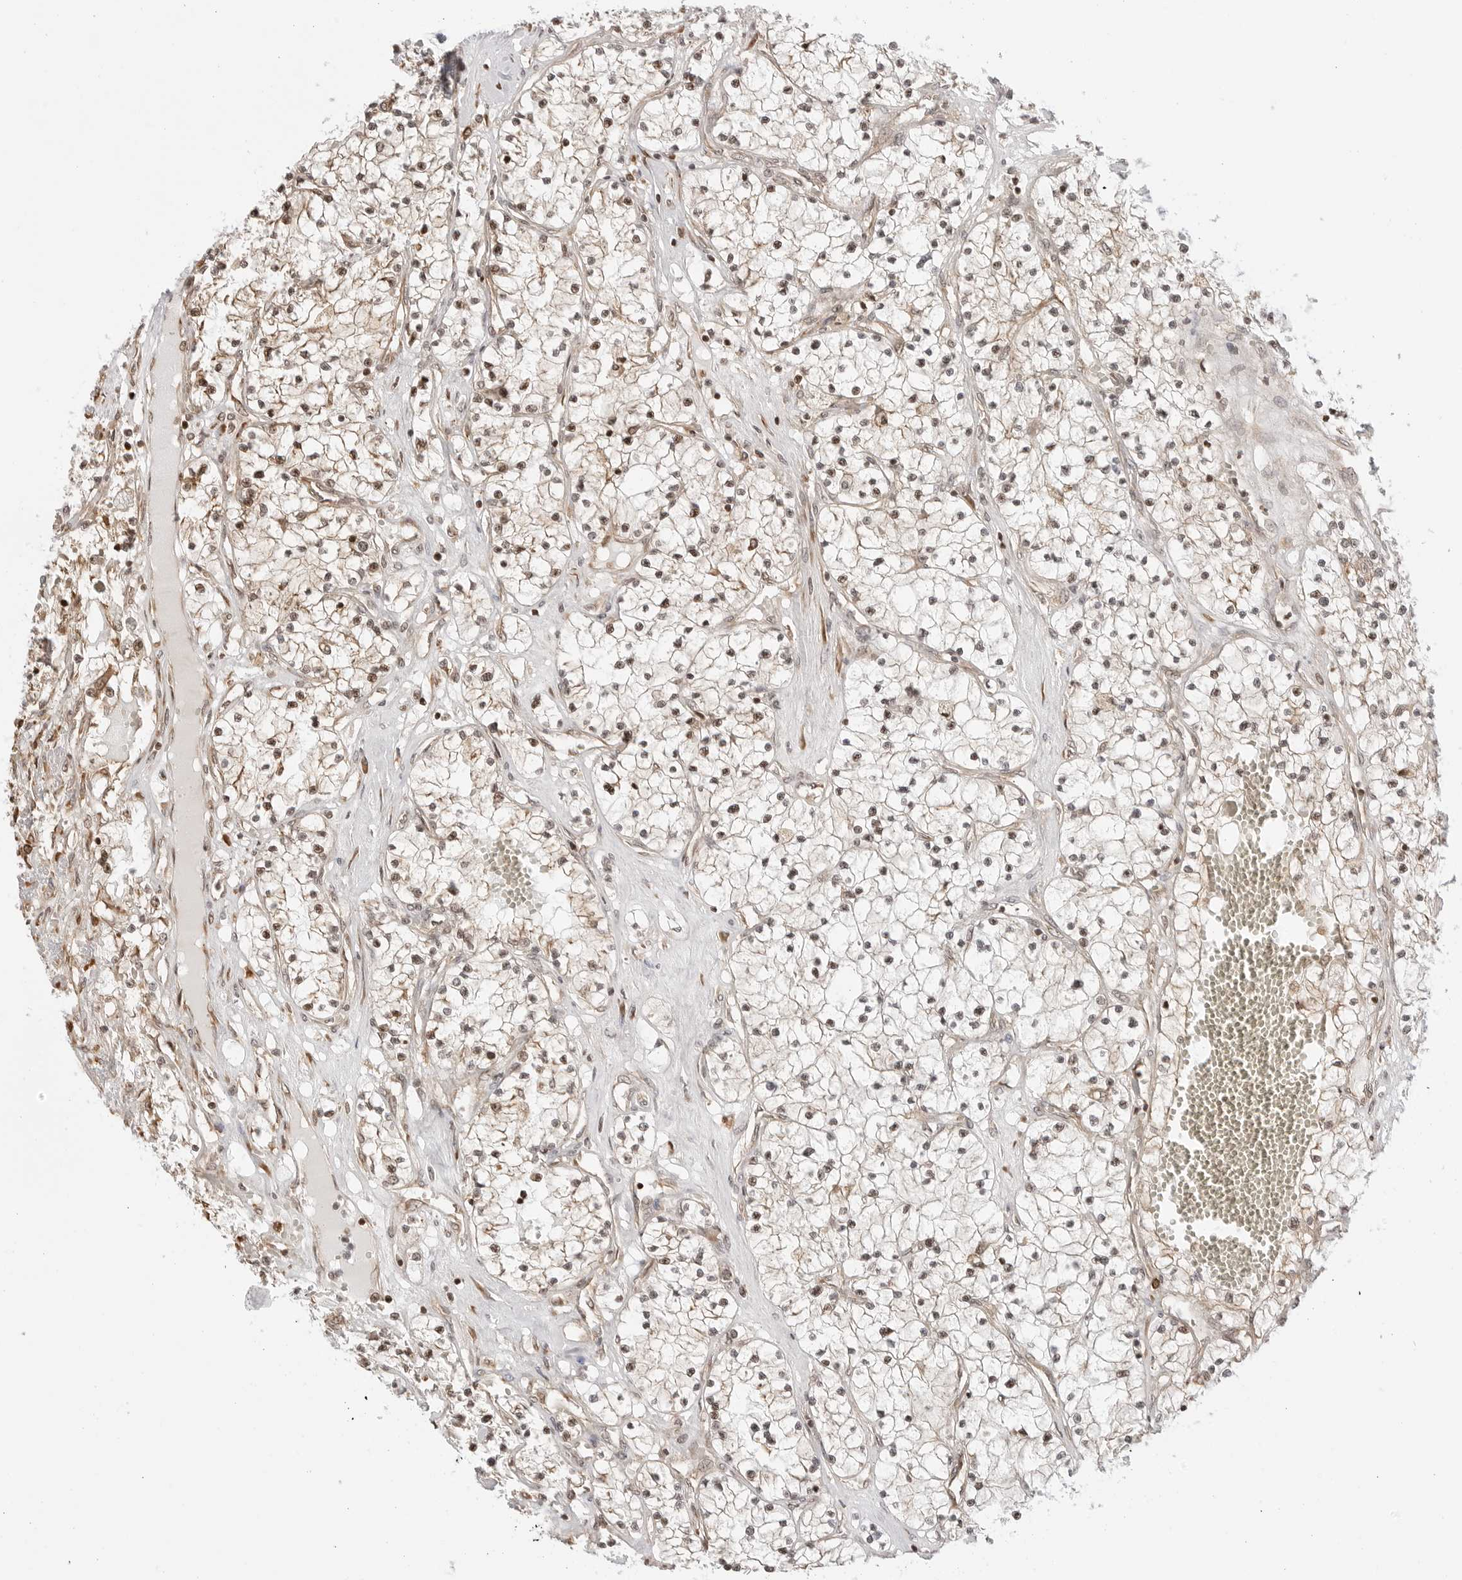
{"staining": {"intensity": "moderate", "quantity": "25%-75%", "location": "cytoplasmic/membranous,nuclear"}, "tissue": "renal cancer", "cell_type": "Tumor cells", "image_type": "cancer", "snomed": [{"axis": "morphology", "description": "Normal tissue, NOS"}, {"axis": "morphology", "description": "Adenocarcinoma, NOS"}, {"axis": "topography", "description": "Kidney"}], "caption": "Renal cancer (adenocarcinoma) stained for a protein (brown) reveals moderate cytoplasmic/membranous and nuclear positive staining in about 25%-75% of tumor cells.", "gene": "FKBP14", "patient": {"sex": "male", "age": 68}}